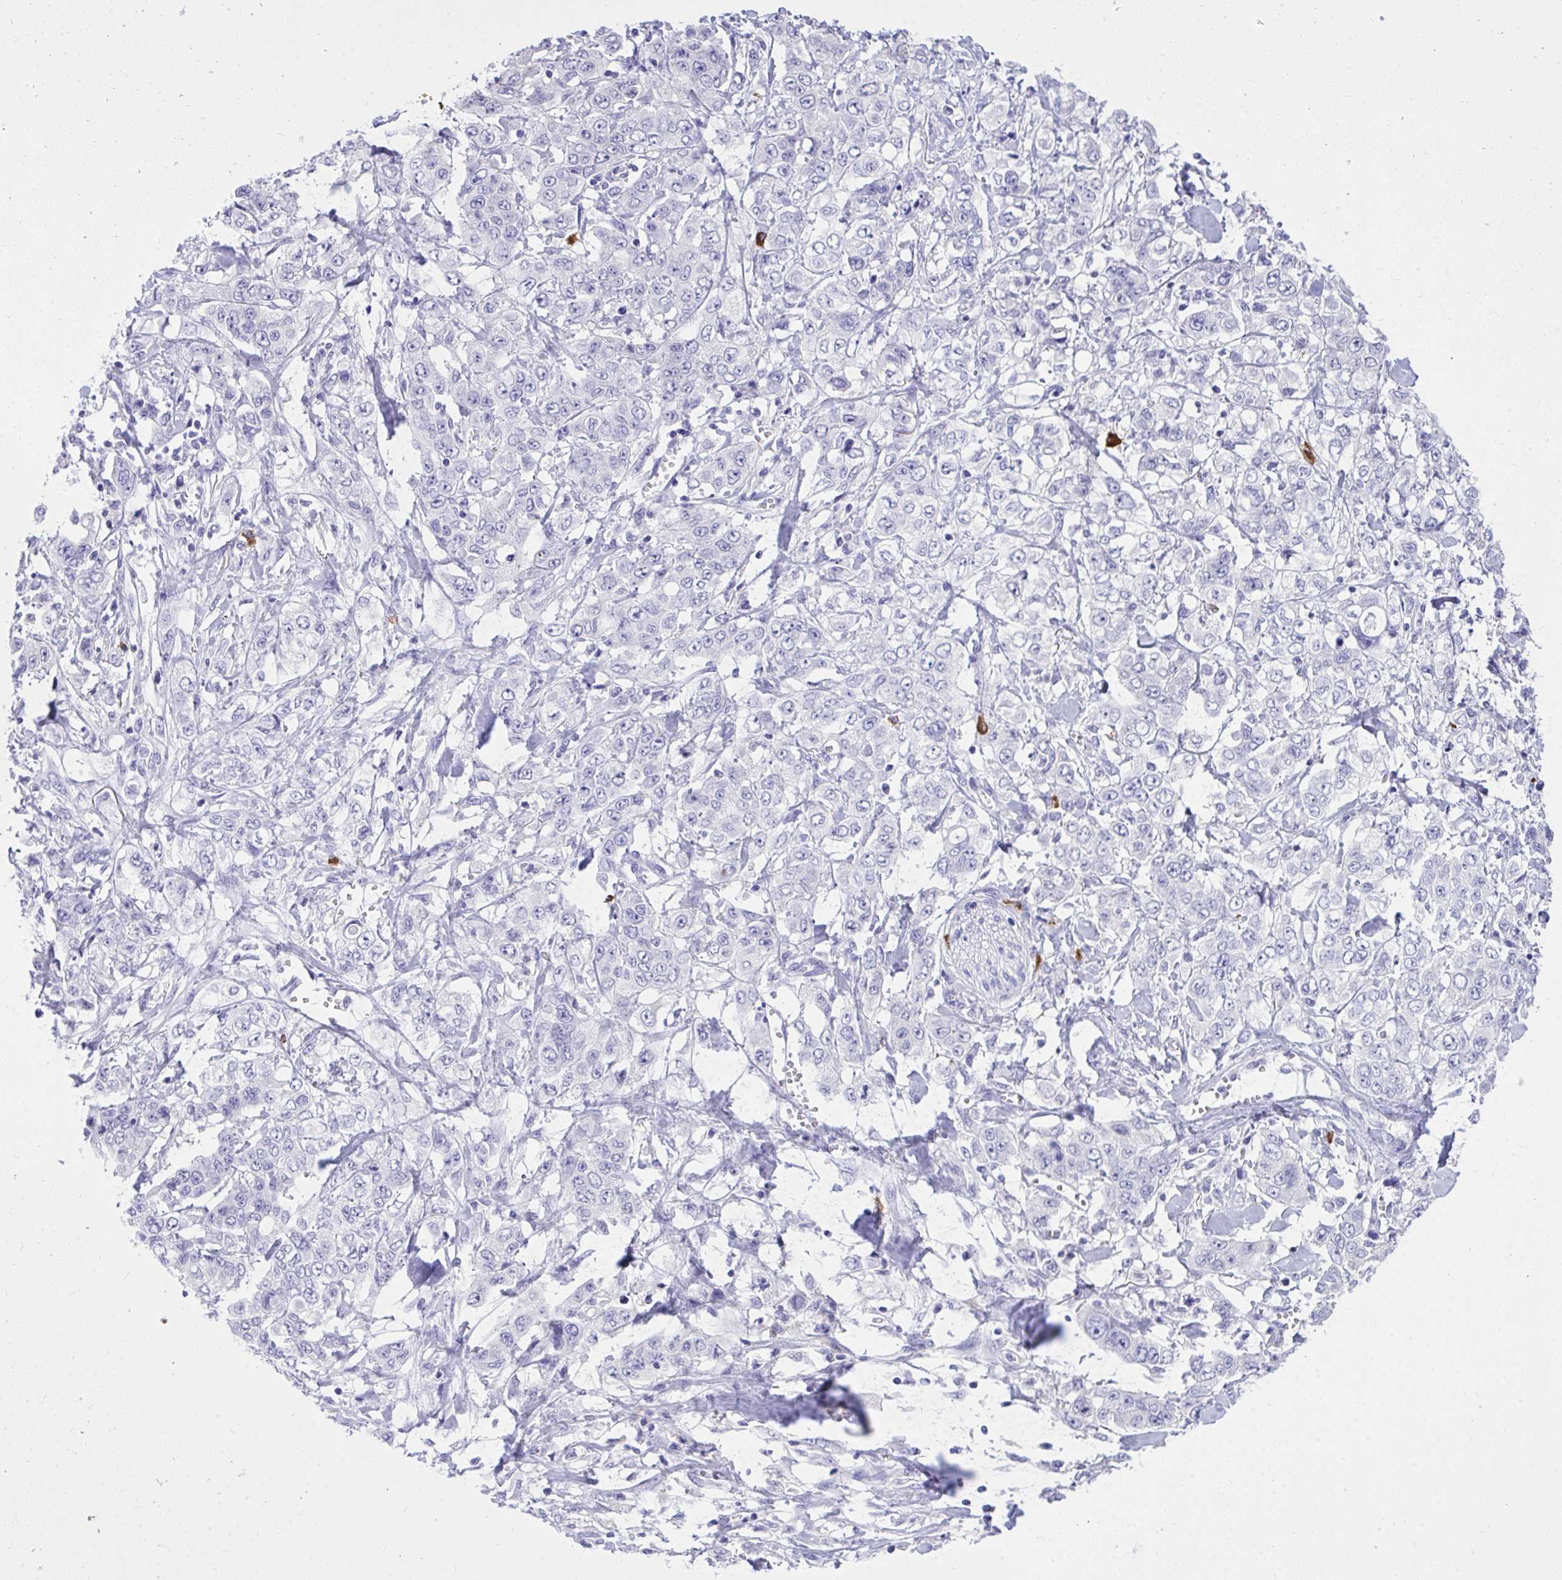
{"staining": {"intensity": "negative", "quantity": "none", "location": "none"}, "tissue": "stomach cancer", "cell_type": "Tumor cells", "image_type": "cancer", "snomed": [{"axis": "morphology", "description": "Adenocarcinoma, NOS"}, {"axis": "topography", "description": "Stomach, upper"}], "caption": "Immunohistochemistry of human stomach adenocarcinoma reveals no staining in tumor cells.", "gene": "PSD", "patient": {"sex": "male", "age": 62}}